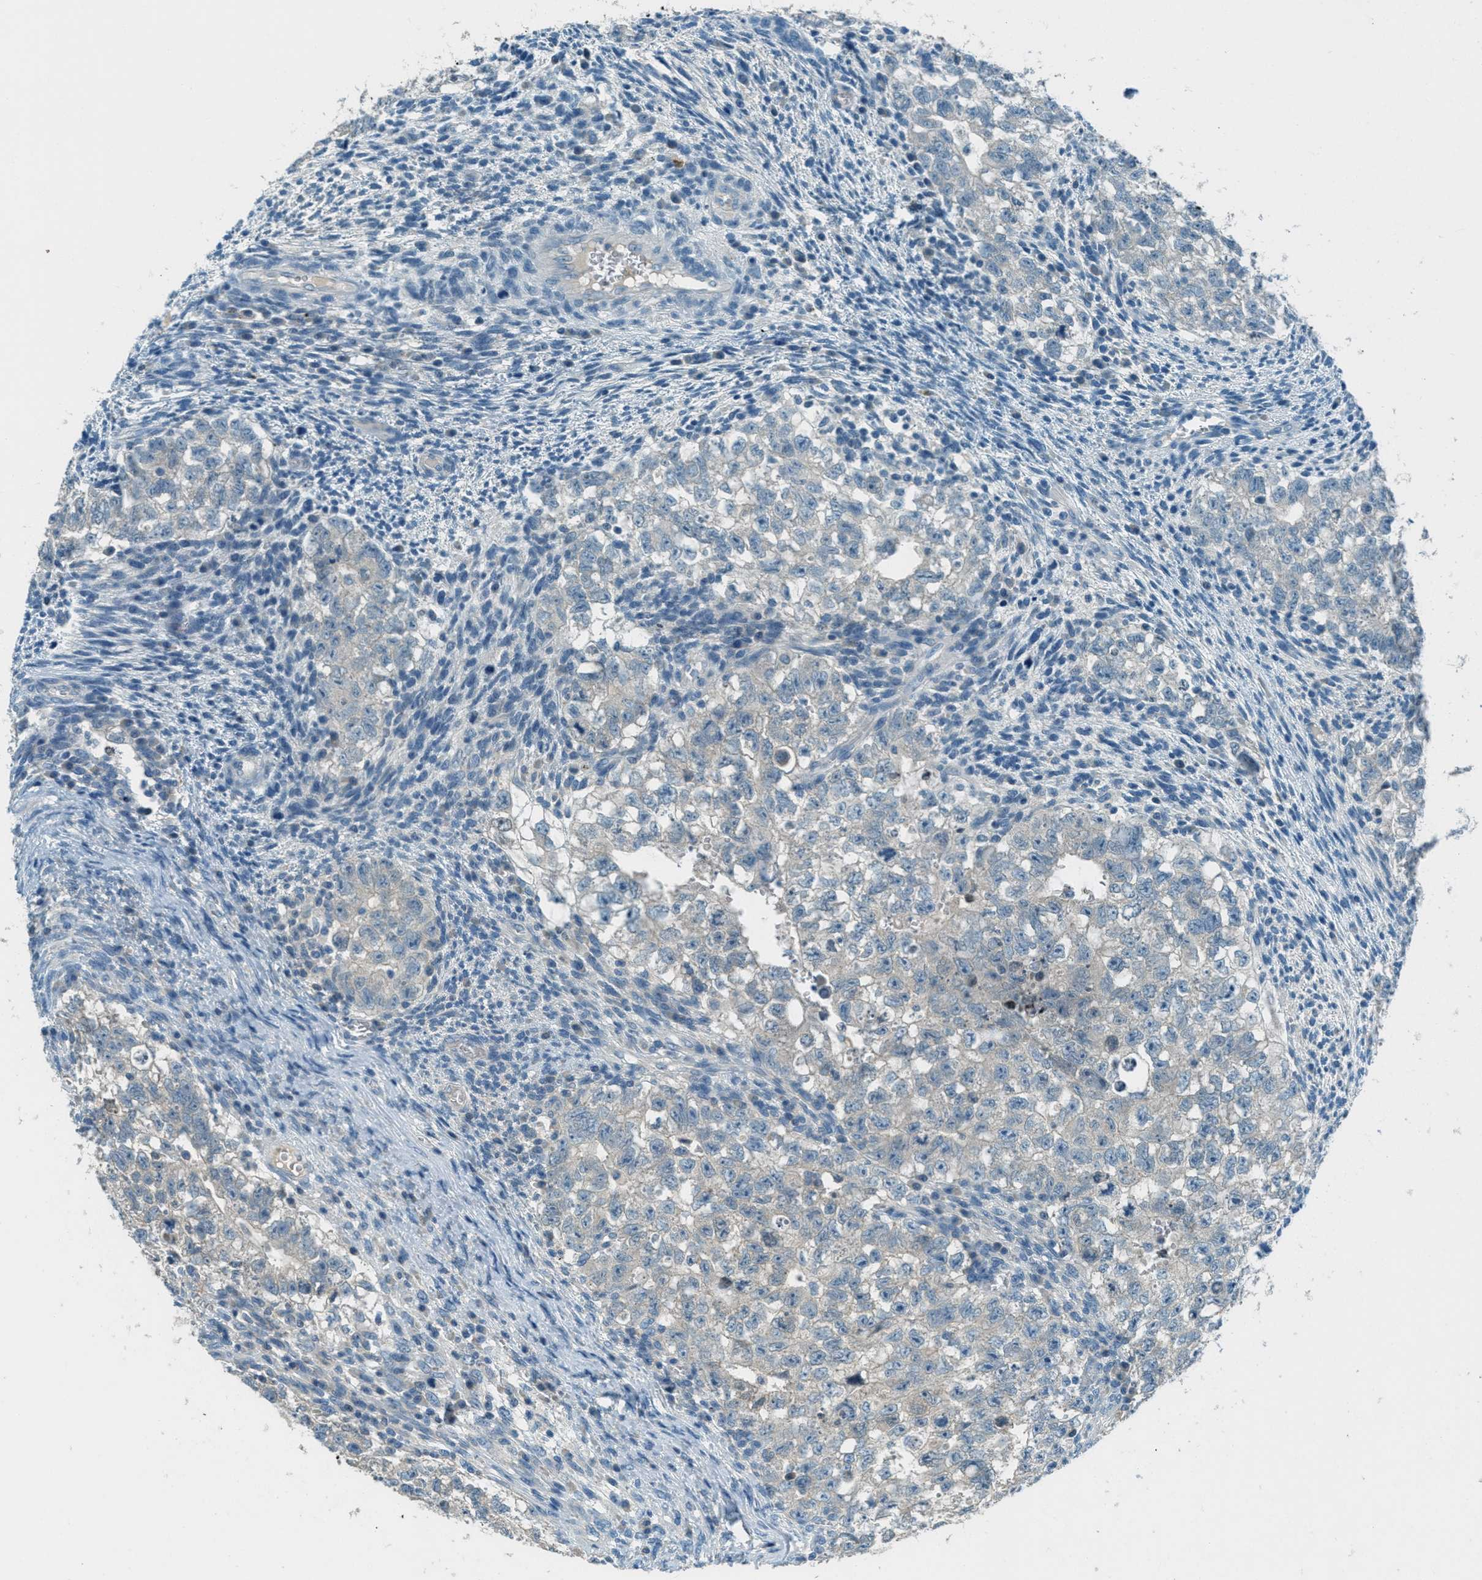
{"staining": {"intensity": "negative", "quantity": "none", "location": "none"}, "tissue": "testis cancer", "cell_type": "Tumor cells", "image_type": "cancer", "snomed": [{"axis": "morphology", "description": "Seminoma, NOS"}, {"axis": "morphology", "description": "Carcinoma, Embryonal, NOS"}, {"axis": "topography", "description": "Testis"}], "caption": "Seminoma (testis) stained for a protein using immunohistochemistry (IHC) demonstrates no staining tumor cells.", "gene": "MSLN", "patient": {"sex": "male", "age": 38}}